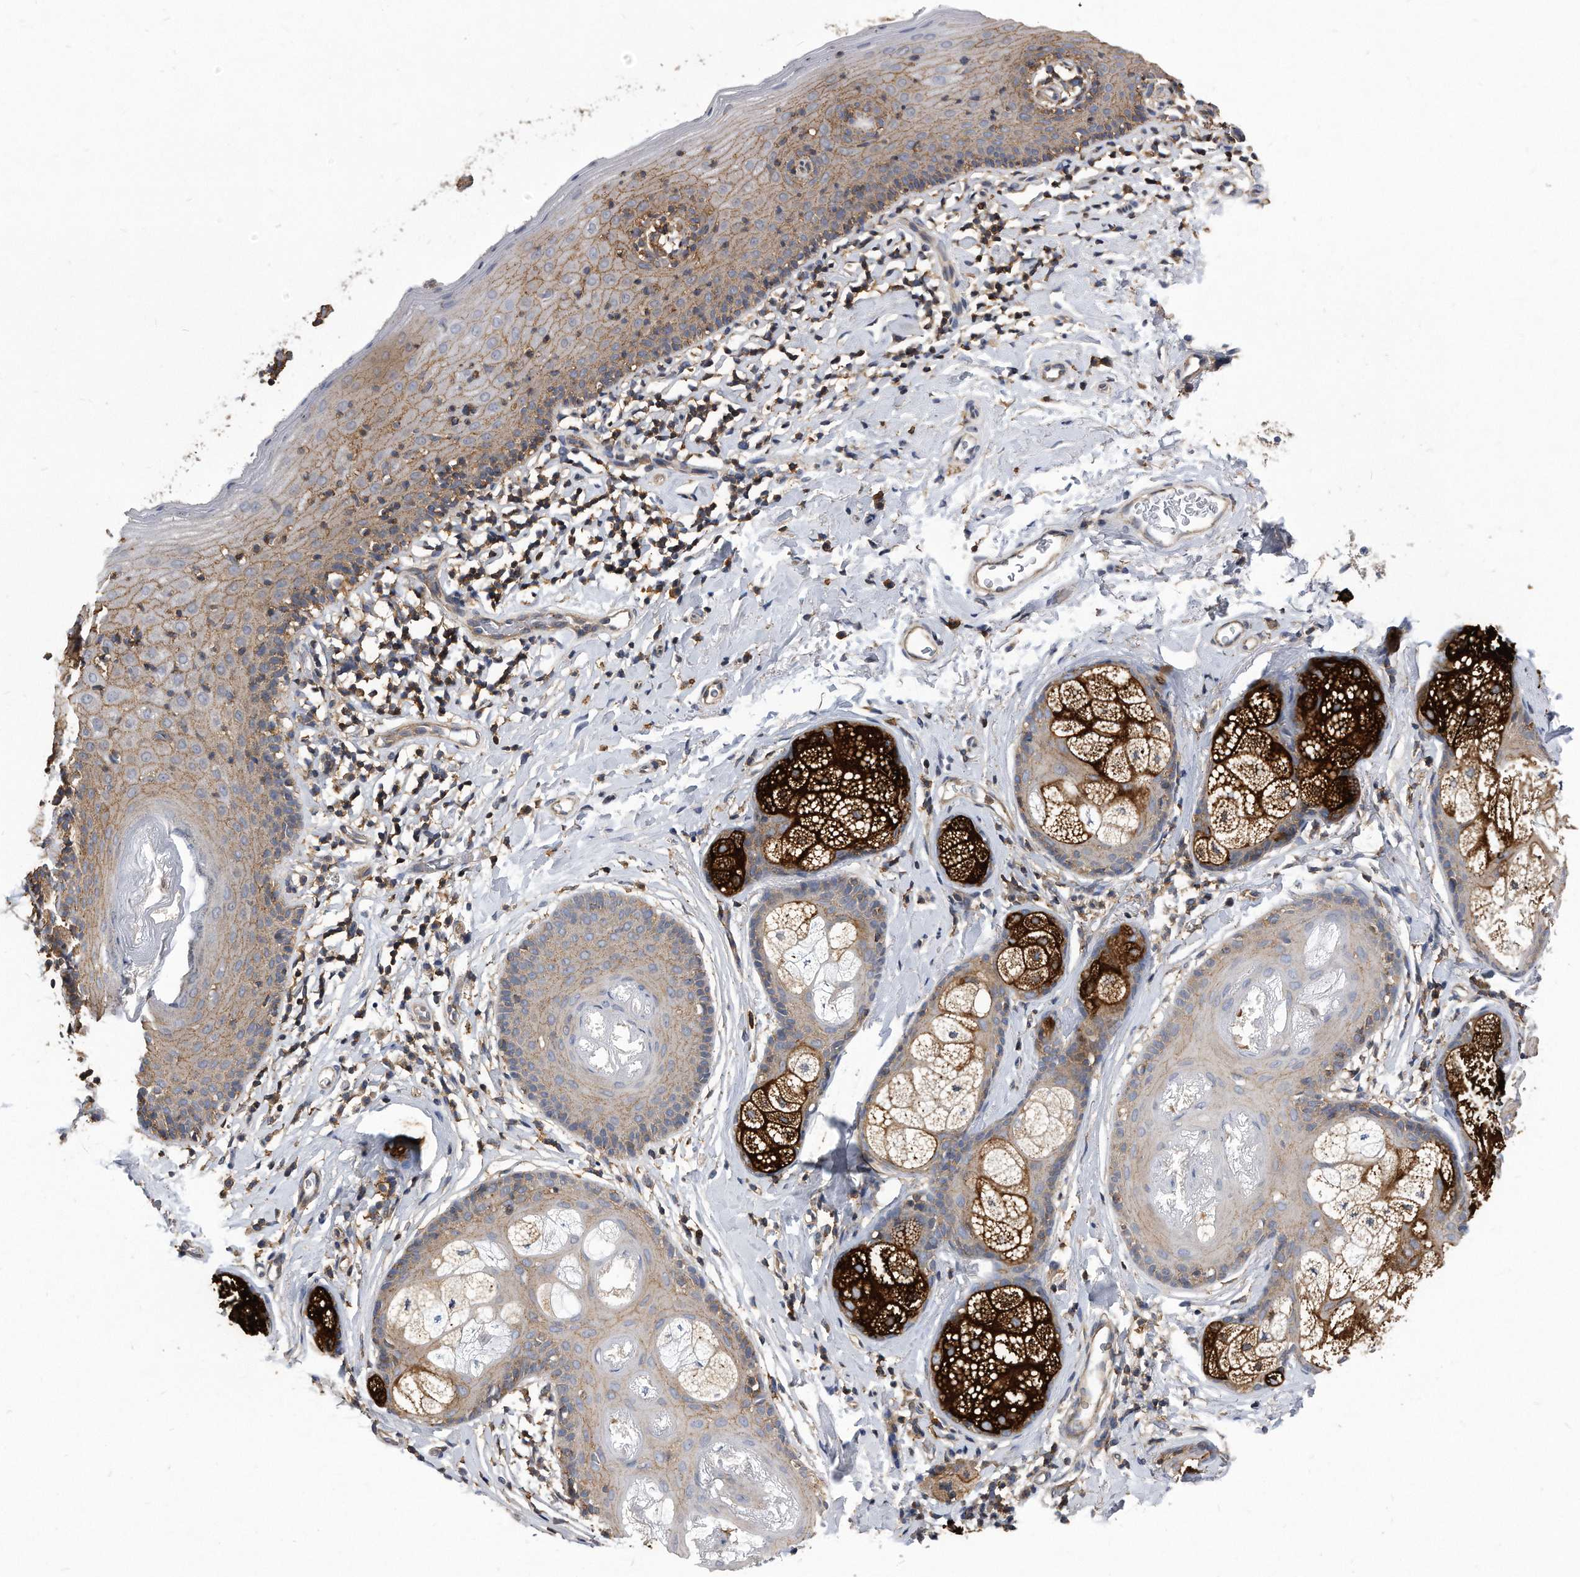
{"staining": {"intensity": "moderate", "quantity": ">75%", "location": "cytoplasmic/membranous"}, "tissue": "skin", "cell_type": "Epidermal cells", "image_type": "normal", "snomed": [{"axis": "morphology", "description": "Normal tissue, NOS"}, {"axis": "topography", "description": "Vulva"}], "caption": "A brown stain labels moderate cytoplasmic/membranous staining of a protein in epidermal cells of benign skin. (DAB IHC with brightfield microscopy, high magnification).", "gene": "ATG5", "patient": {"sex": "female", "age": 66}}